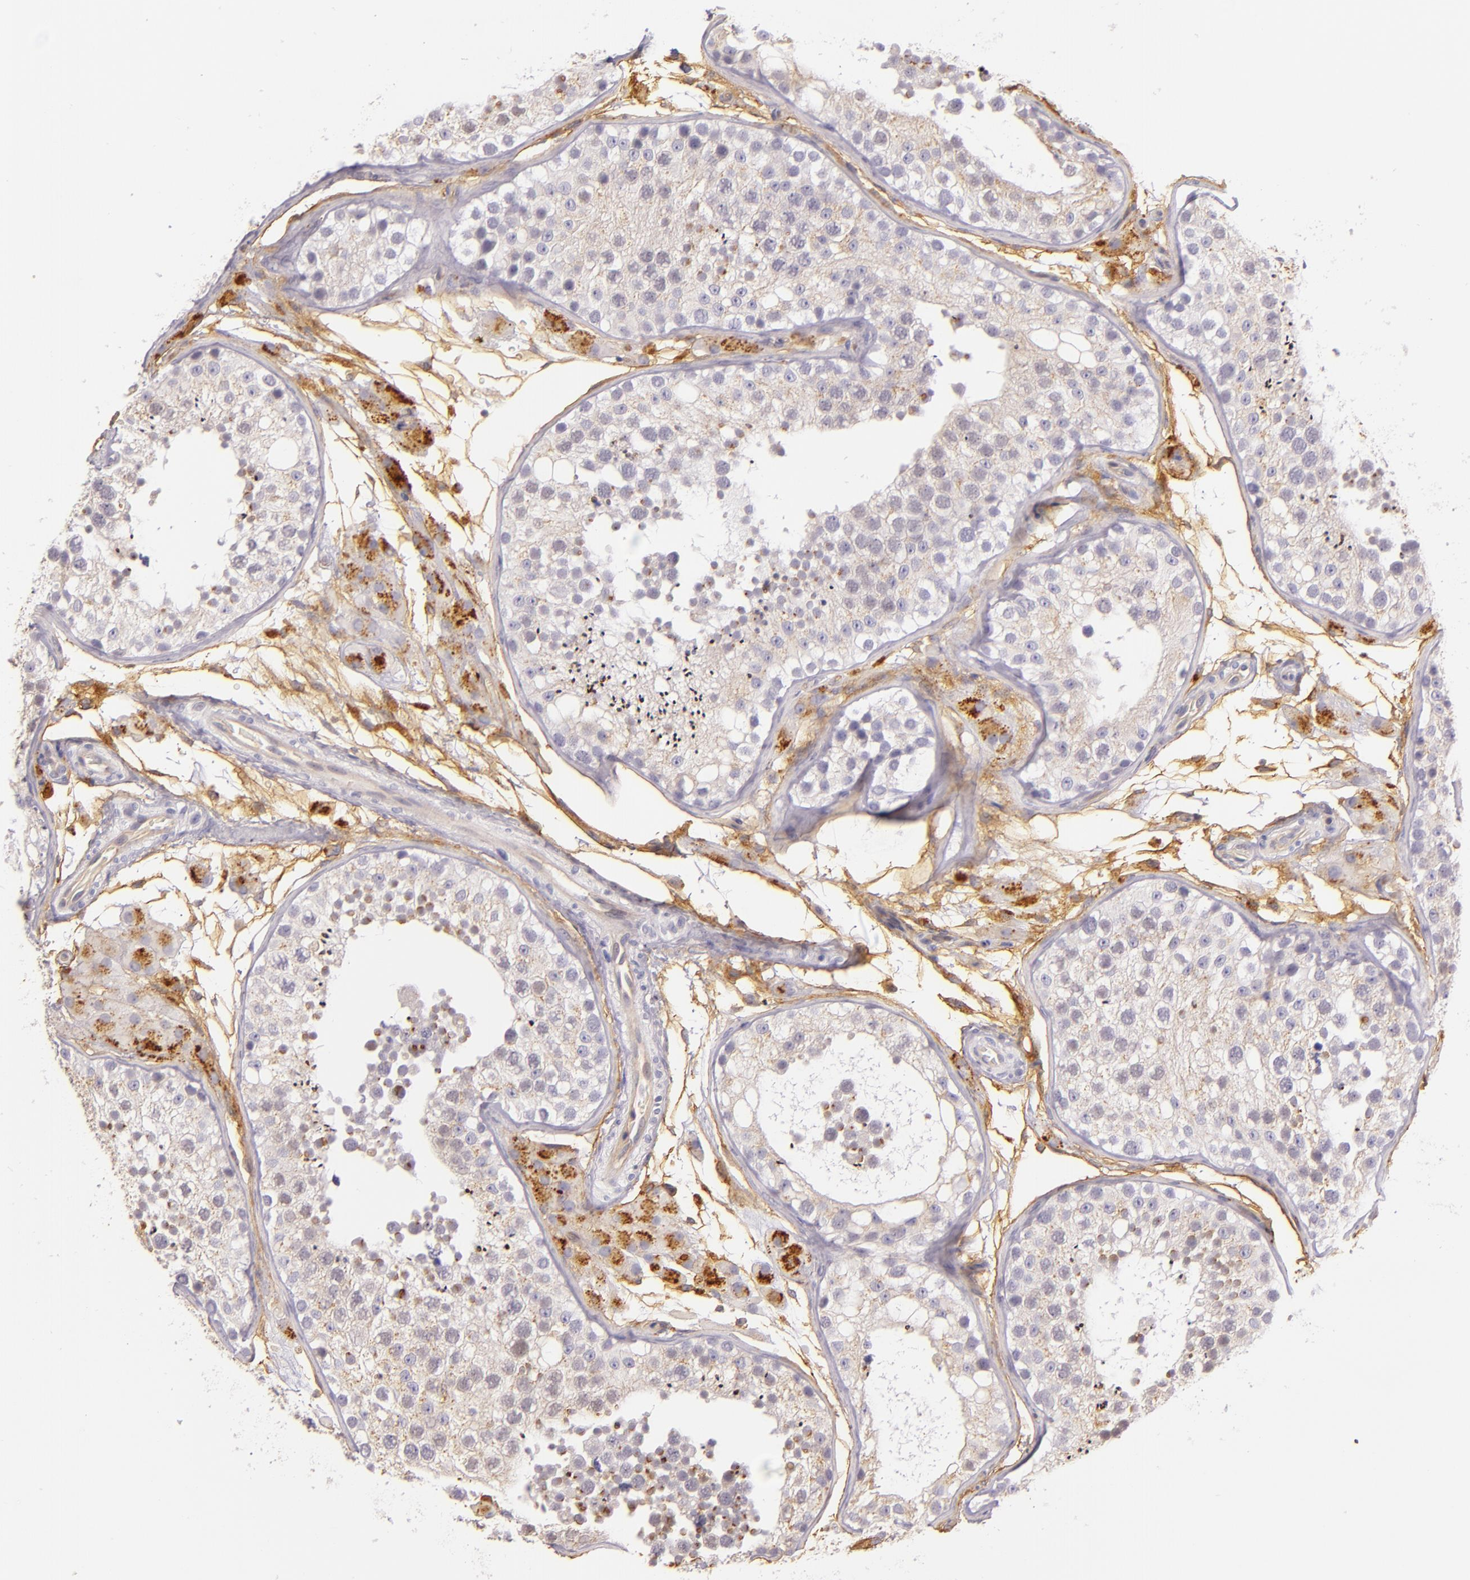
{"staining": {"intensity": "weak", "quantity": "25%-75%", "location": "cytoplasmic/membranous"}, "tissue": "testis", "cell_type": "Cells in seminiferous ducts", "image_type": "normal", "snomed": [{"axis": "morphology", "description": "Normal tissue, NOS"}, {"axis": "topography", "description": "Testis"}], "caption": "Weak cytoplasmic/membranous protein expression is identified in about 25%-75% of cells in seminiferous ducts in testis. (Brightfield microscopy of DAB IHC at high magnification).", "gene": "CTSF", "patient": {"sex": "male", "age": 26}}